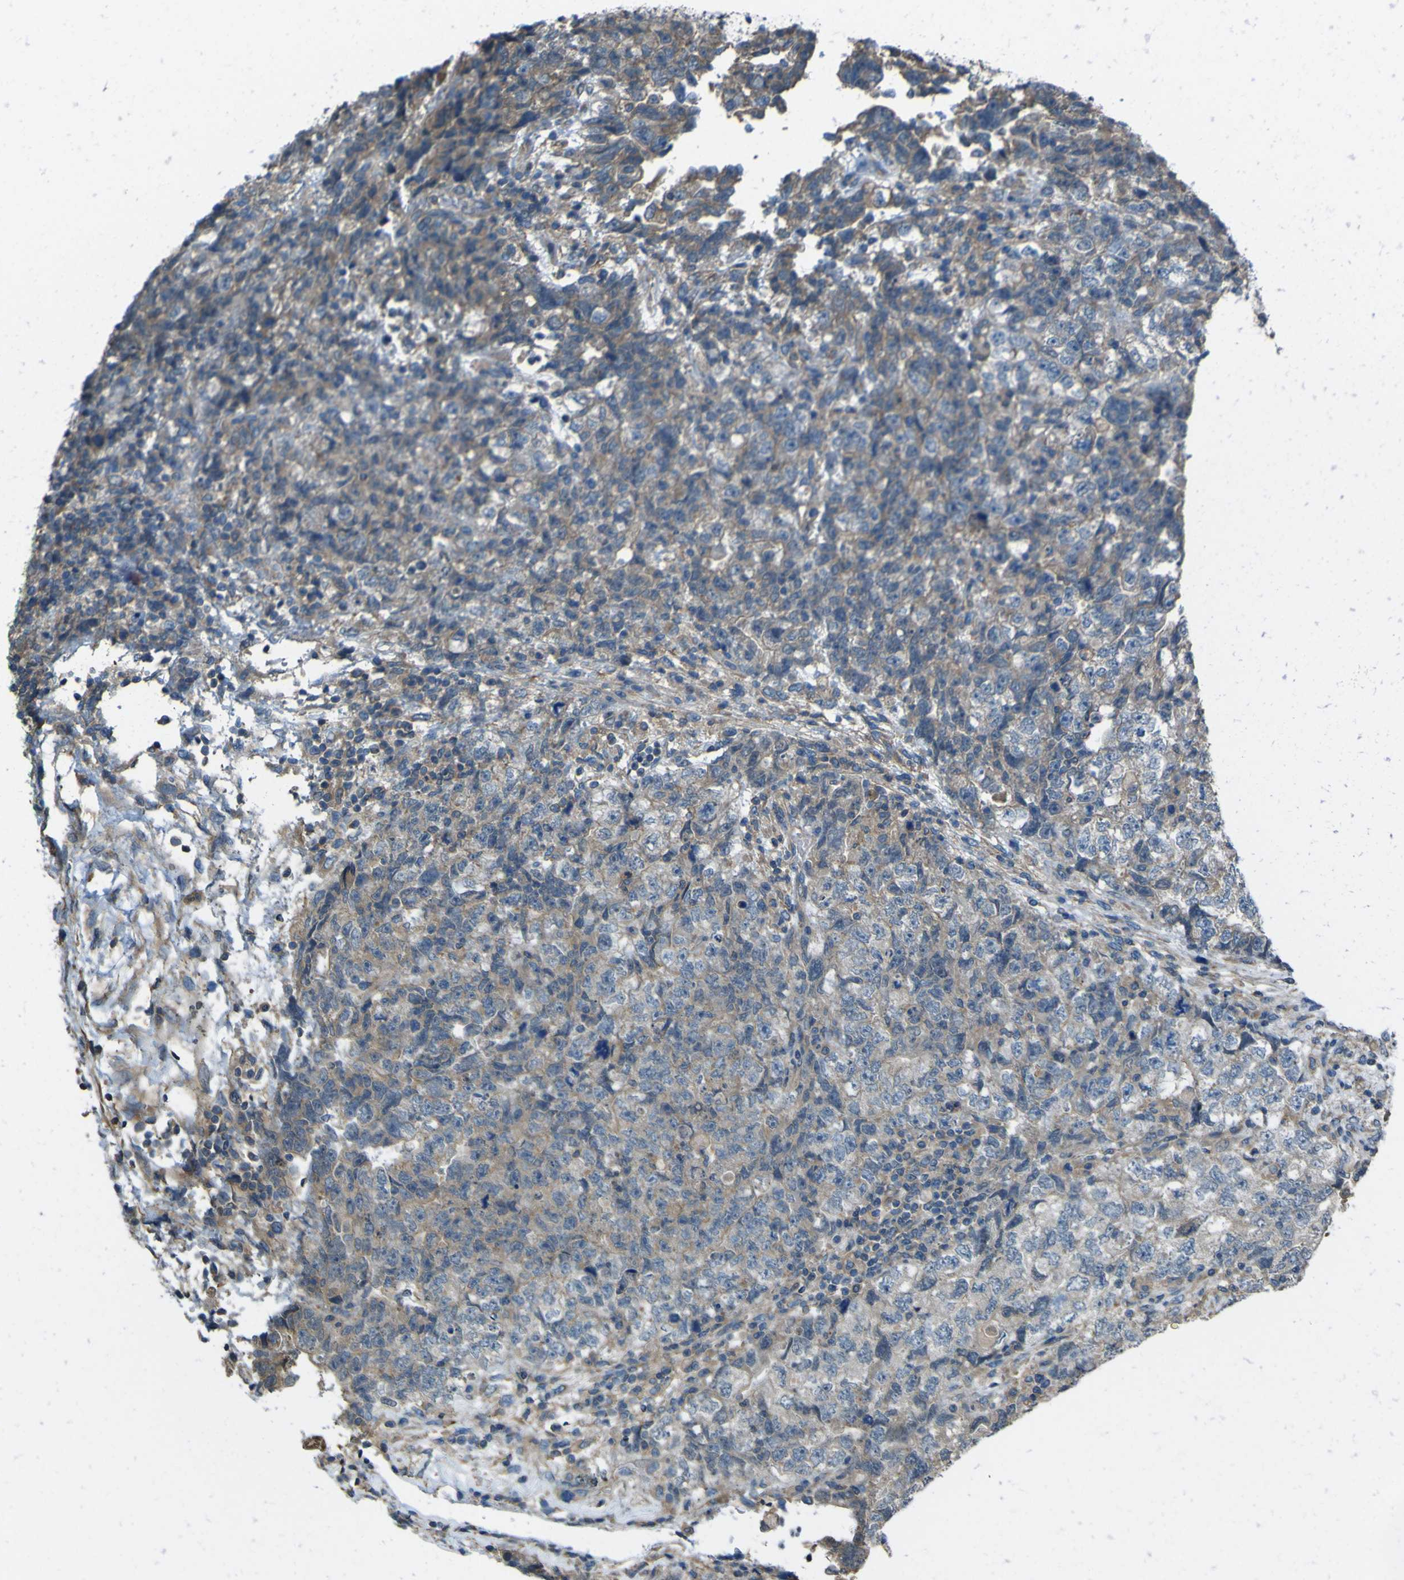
{"staining": {"intensity": "weak", "quantity": ">75%", "location": "cytoplasmic/membranous"}, "tissue": "testis cancer", "cell_type": "Tumor cells", "image_type": "cancer", "snomed": [{"axis": "morphology", "description": "Carcinoma, Embryonal, NOS"}, {"axis": "topography", "description": "Testis"}], "caption": "Immunohistochemical staining of embryonal carcinoma (testis) reveals low levels of weak cytoplasmic/membranous staining in about >75% of tumor cells.", "gene": "NAALADL2", "patient": {"sex": "male", "age": 36}}